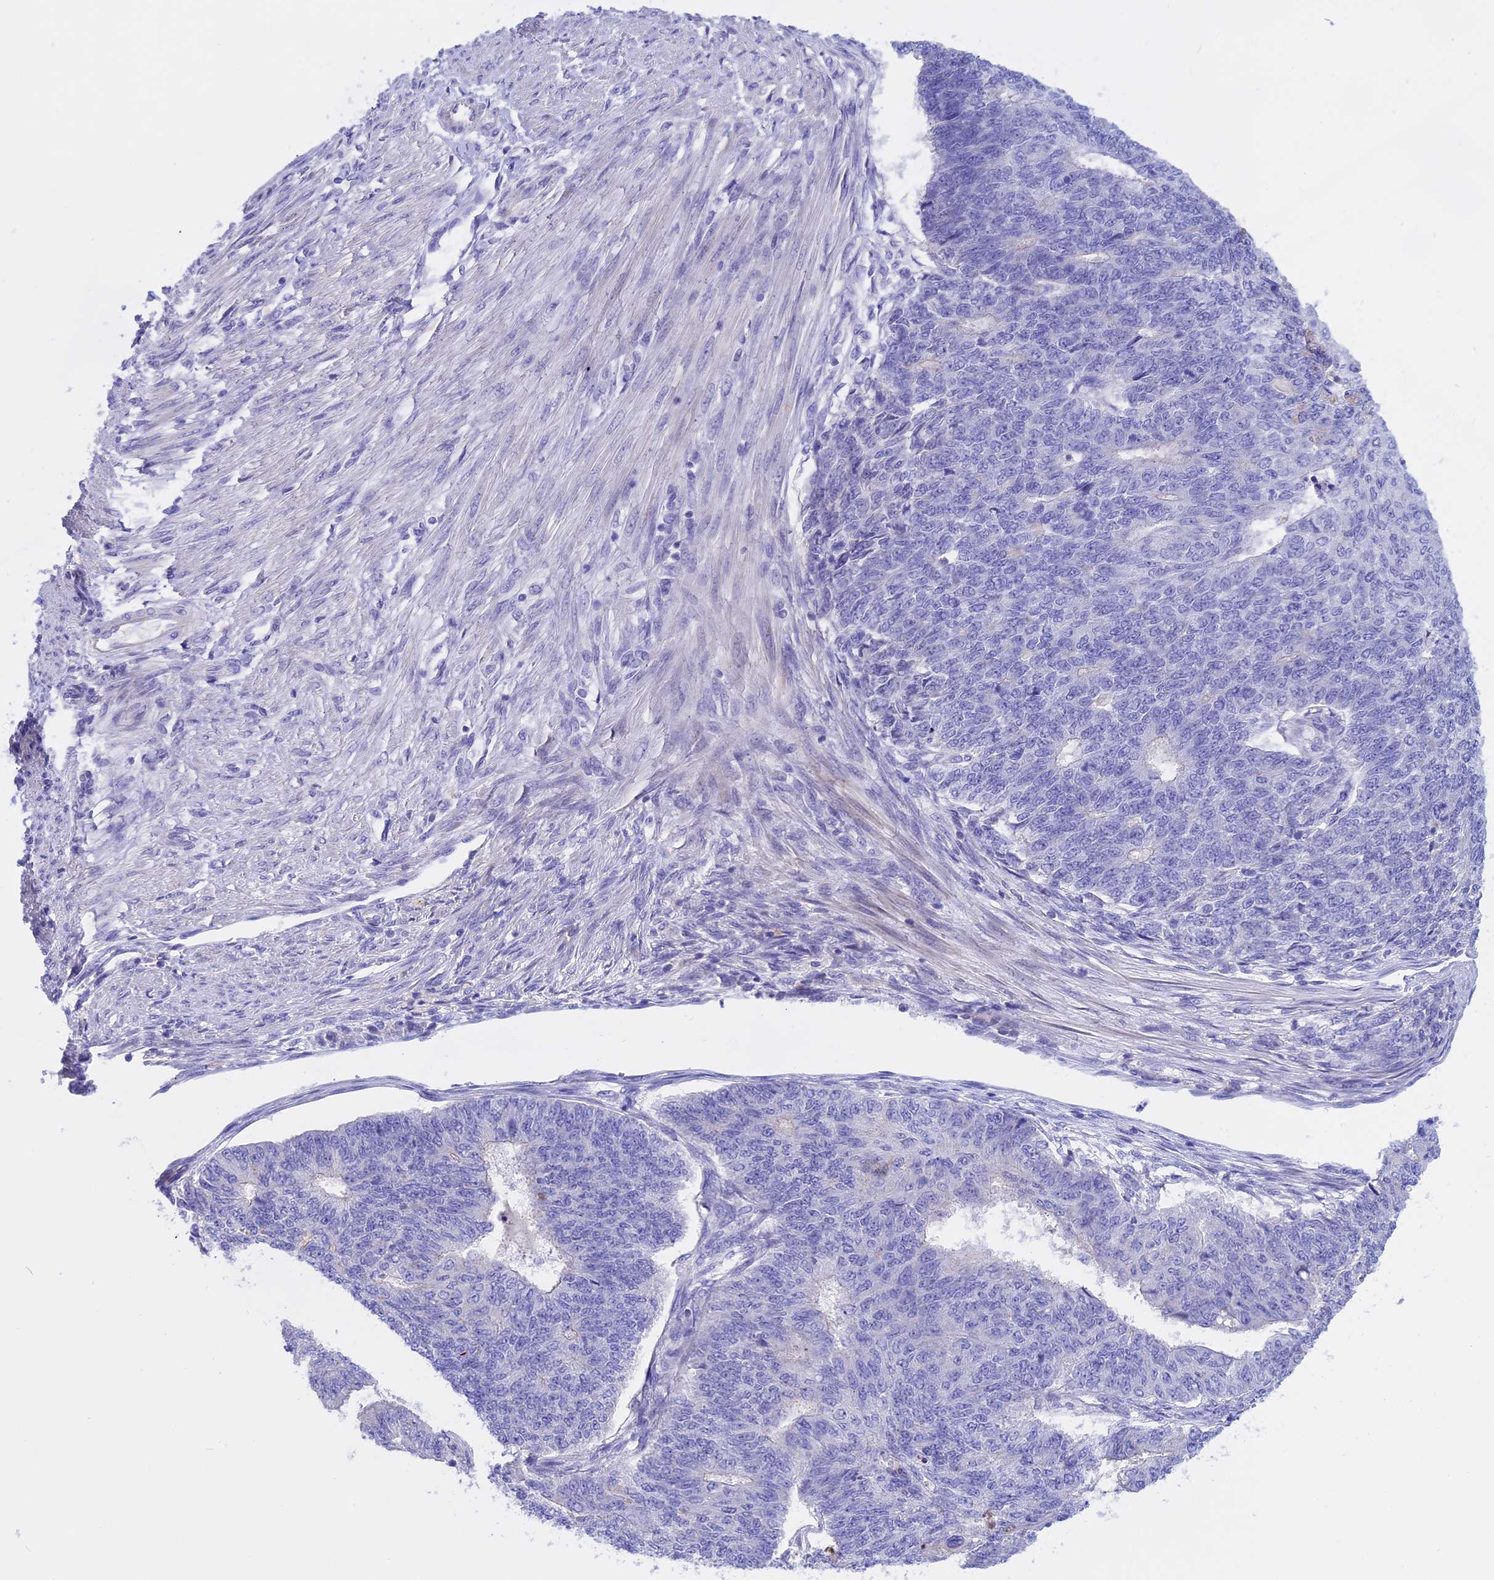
{"staining": {"intensity": "negative", "quantity": "none", "location": "none"}, "tissue": "endometrial cancer", "cell_type": "Tumor cells", "image_type": "cancer", "snomed": [{"axis": "morphology", "description": "Adenocarcinoma, NOS"}, {"axis": "topography", "description": "Endometrium"}], "caption": "High power microscopy micrograph of an immunohistochemistry photomicrograph of endometrial adenocarcinoma, revealing no significant staining in tumor cells. (DAB IHC, high magnification).", "gene": "TMEM138", "patient": {"sex": "female", "age": 32}}